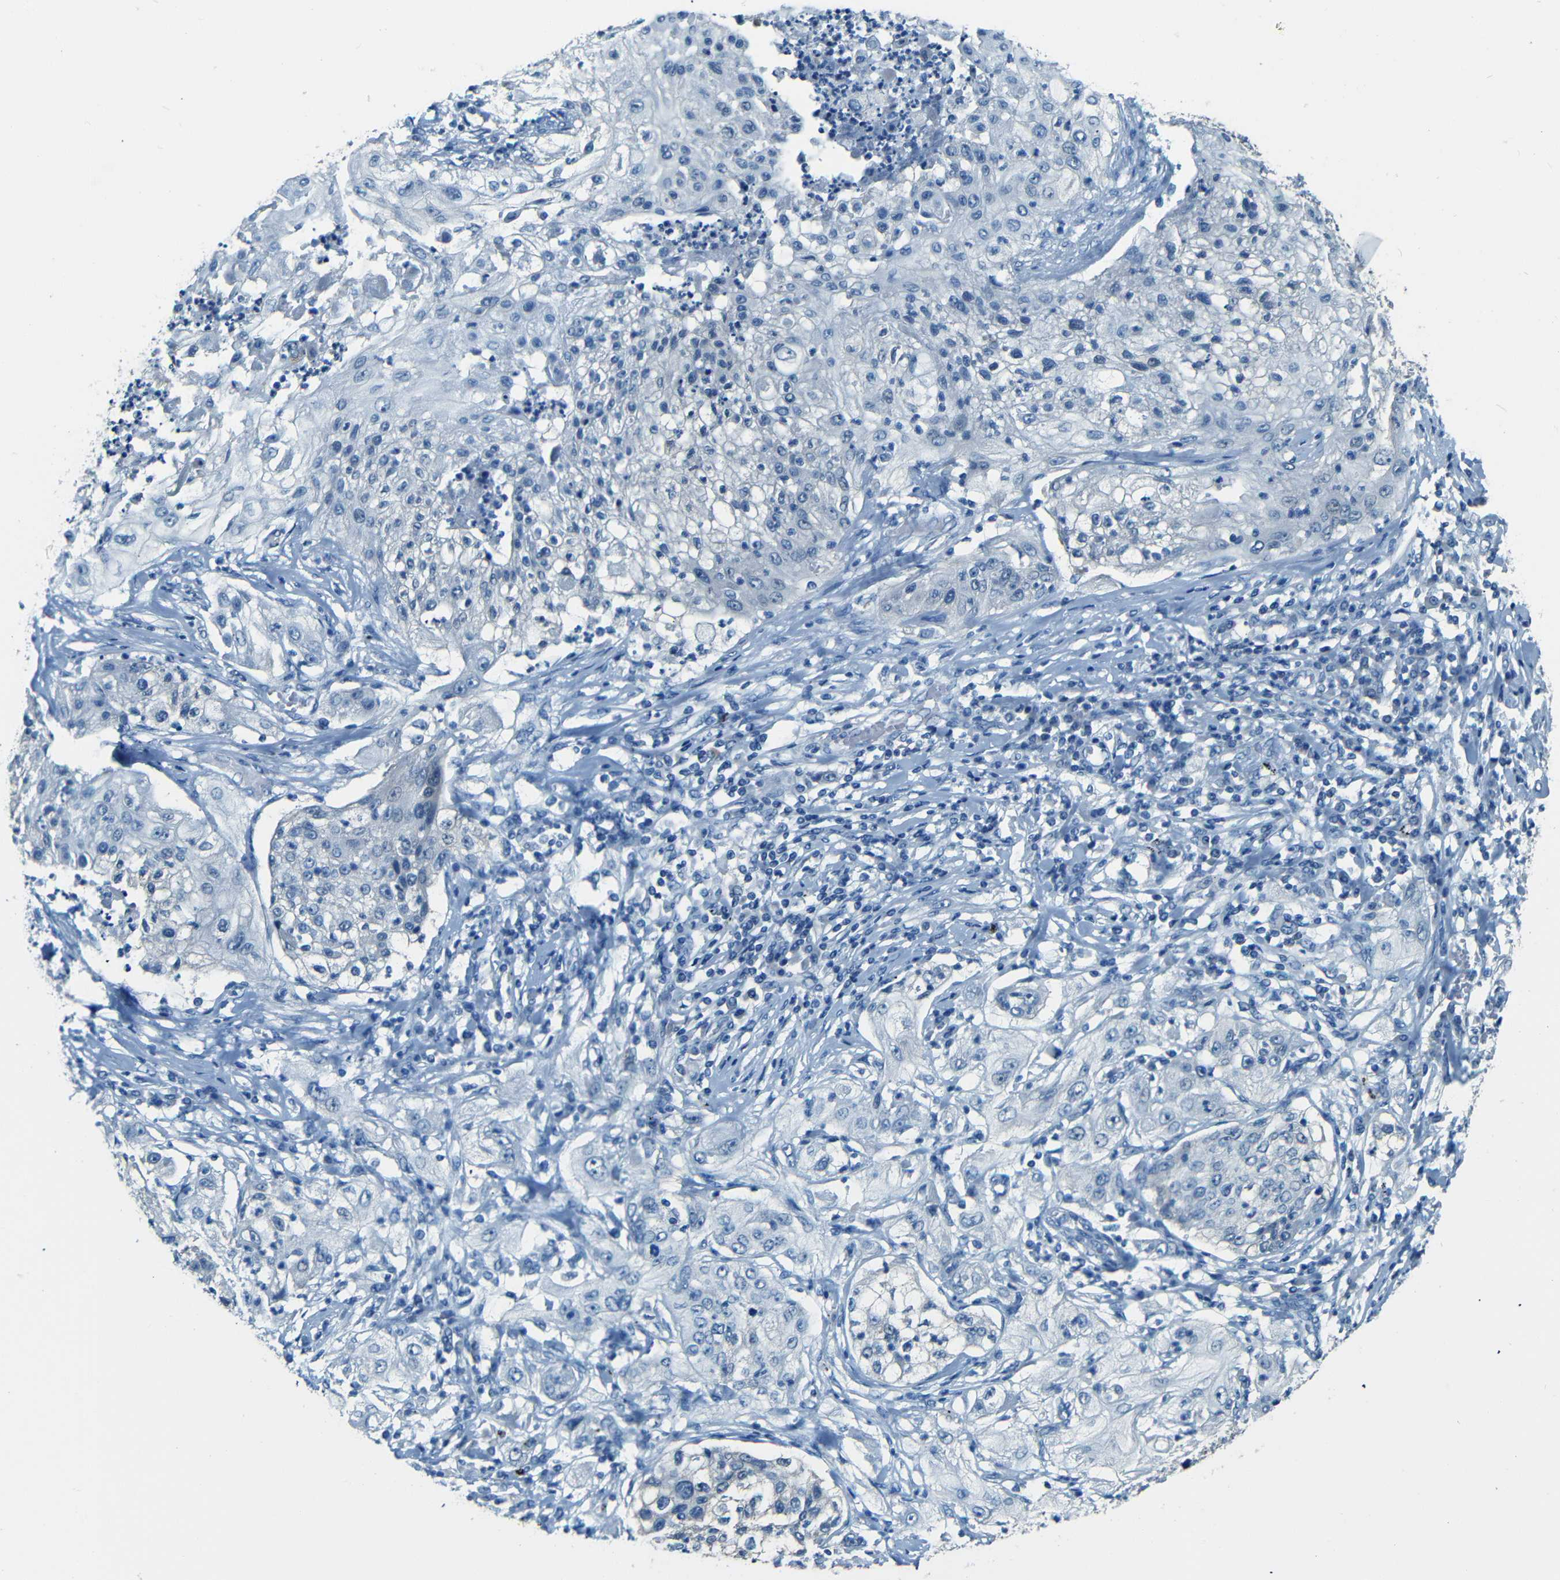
{"staining": {"intensity": "negative", "quantity": "none", "location": "none"}, "tissue": "lung cancer", "cell_type": "Tumor cells", "image_type": "cancer", "snomed": [{"axis": "morphology", "description": "Inflammation, NOS"}, {"axis": "morphology", "description": "Squamous cell carcinoma, NOS"}, {"axis": "topography", "description": "Lymph node"}, {"axis": "topography", "description": "Soft tissue"}, {"axis": "topography", "description": "Lung"}], "caption": "Lung cancer (squamous cell carcinoma) was stained to show a protein in brown. There is no significant expression in tumor cells.", "gene": "ZMAT1", "patient": {"sex": "male", "age": 66}}